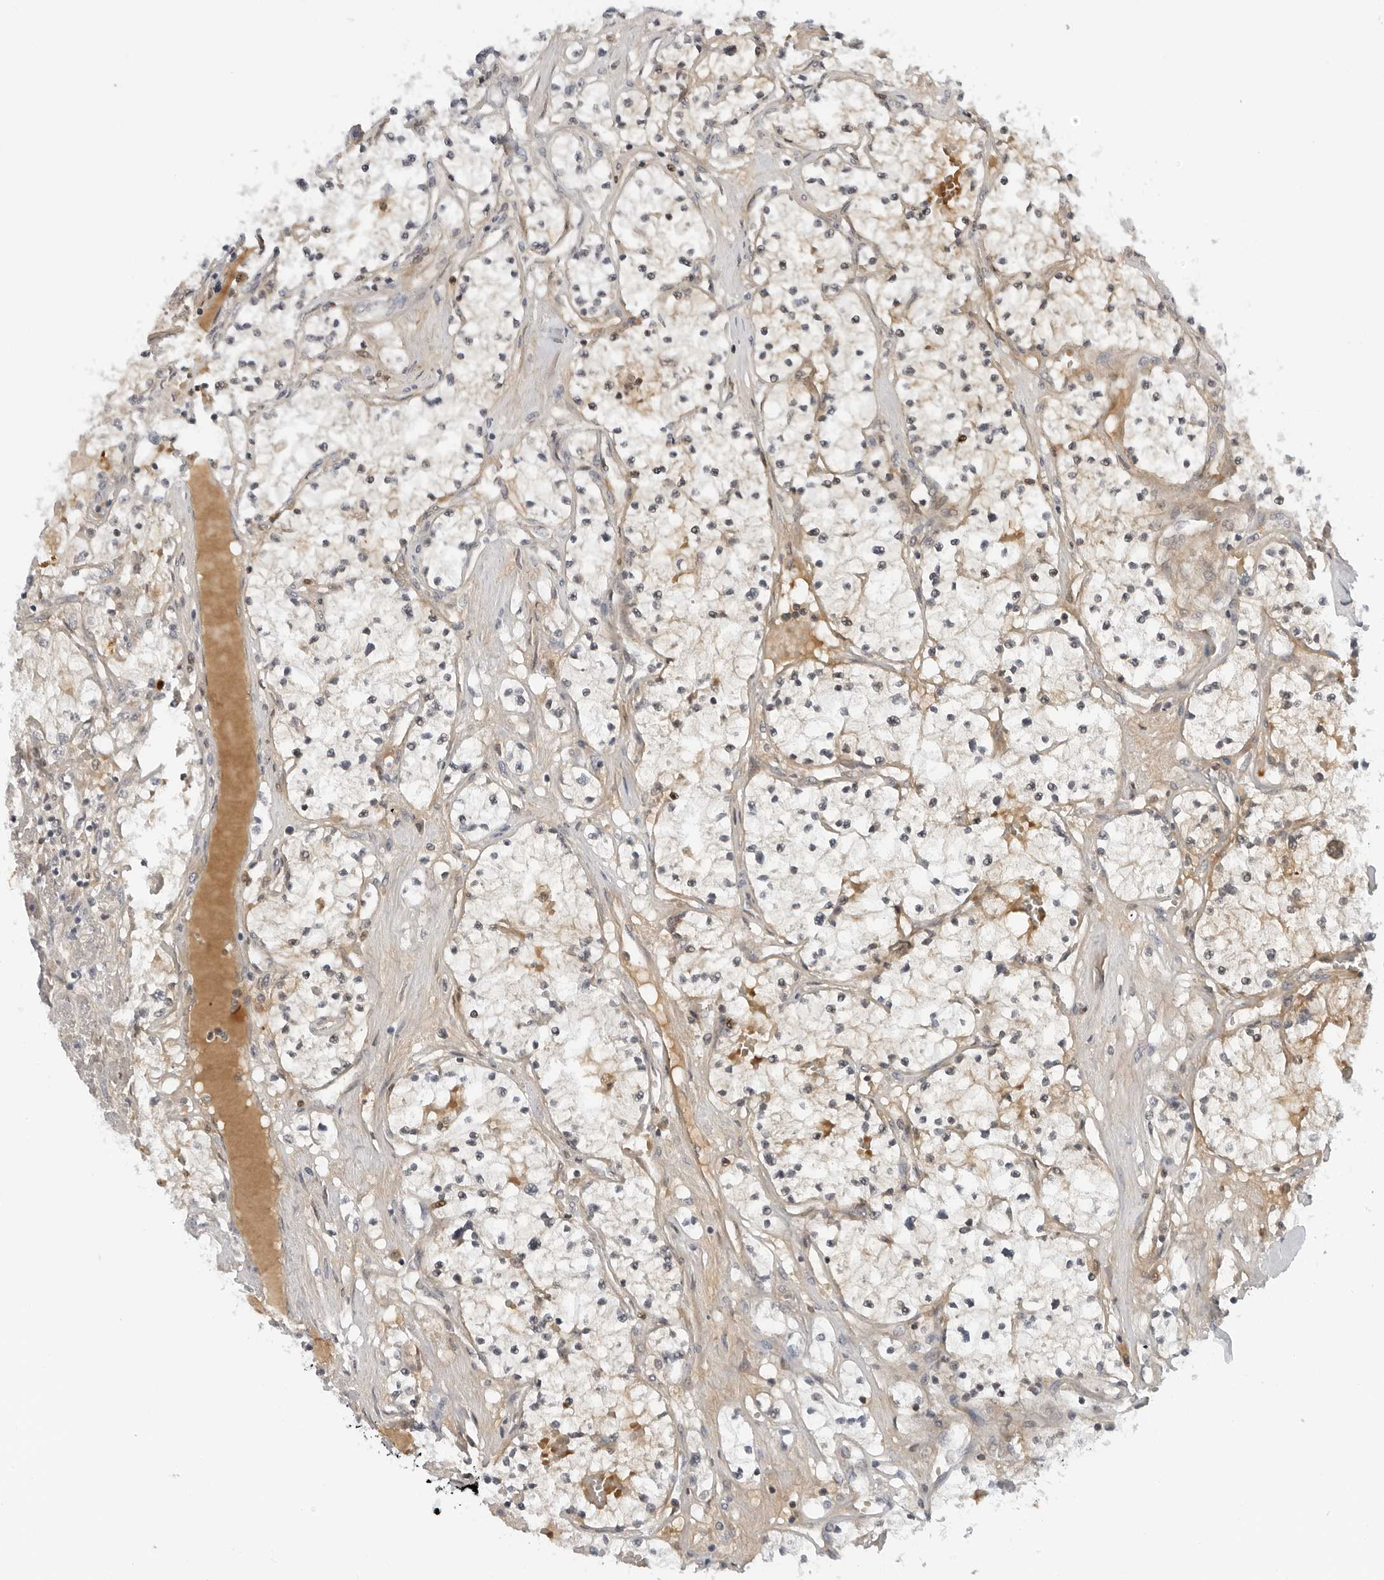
{"staining": {"intensity": "moderate", "quantity": "<25%", "location": "cytoplasmic/membranous"}, "tissue": "renal cancer", "cell_type": "Tumor cells", "image_type": "cancer", "snomed": [{"axis": "morphology", "description": "Normal tissue, NOS"}, {"axis": "morphology", "description": "Adenocarcinoma, NOS"}, {"axis": "topography", "description": "Kidney"}], "caption": "Approximately <25% of tumor cells in adenocarcinoma (renal) demonstrate moderate cytoplasmic/membranous protein staining as visualized by brown immunohistochemical staining.", "gene": "SUGCT", "patient": {"sex": "male", "age": 68}}